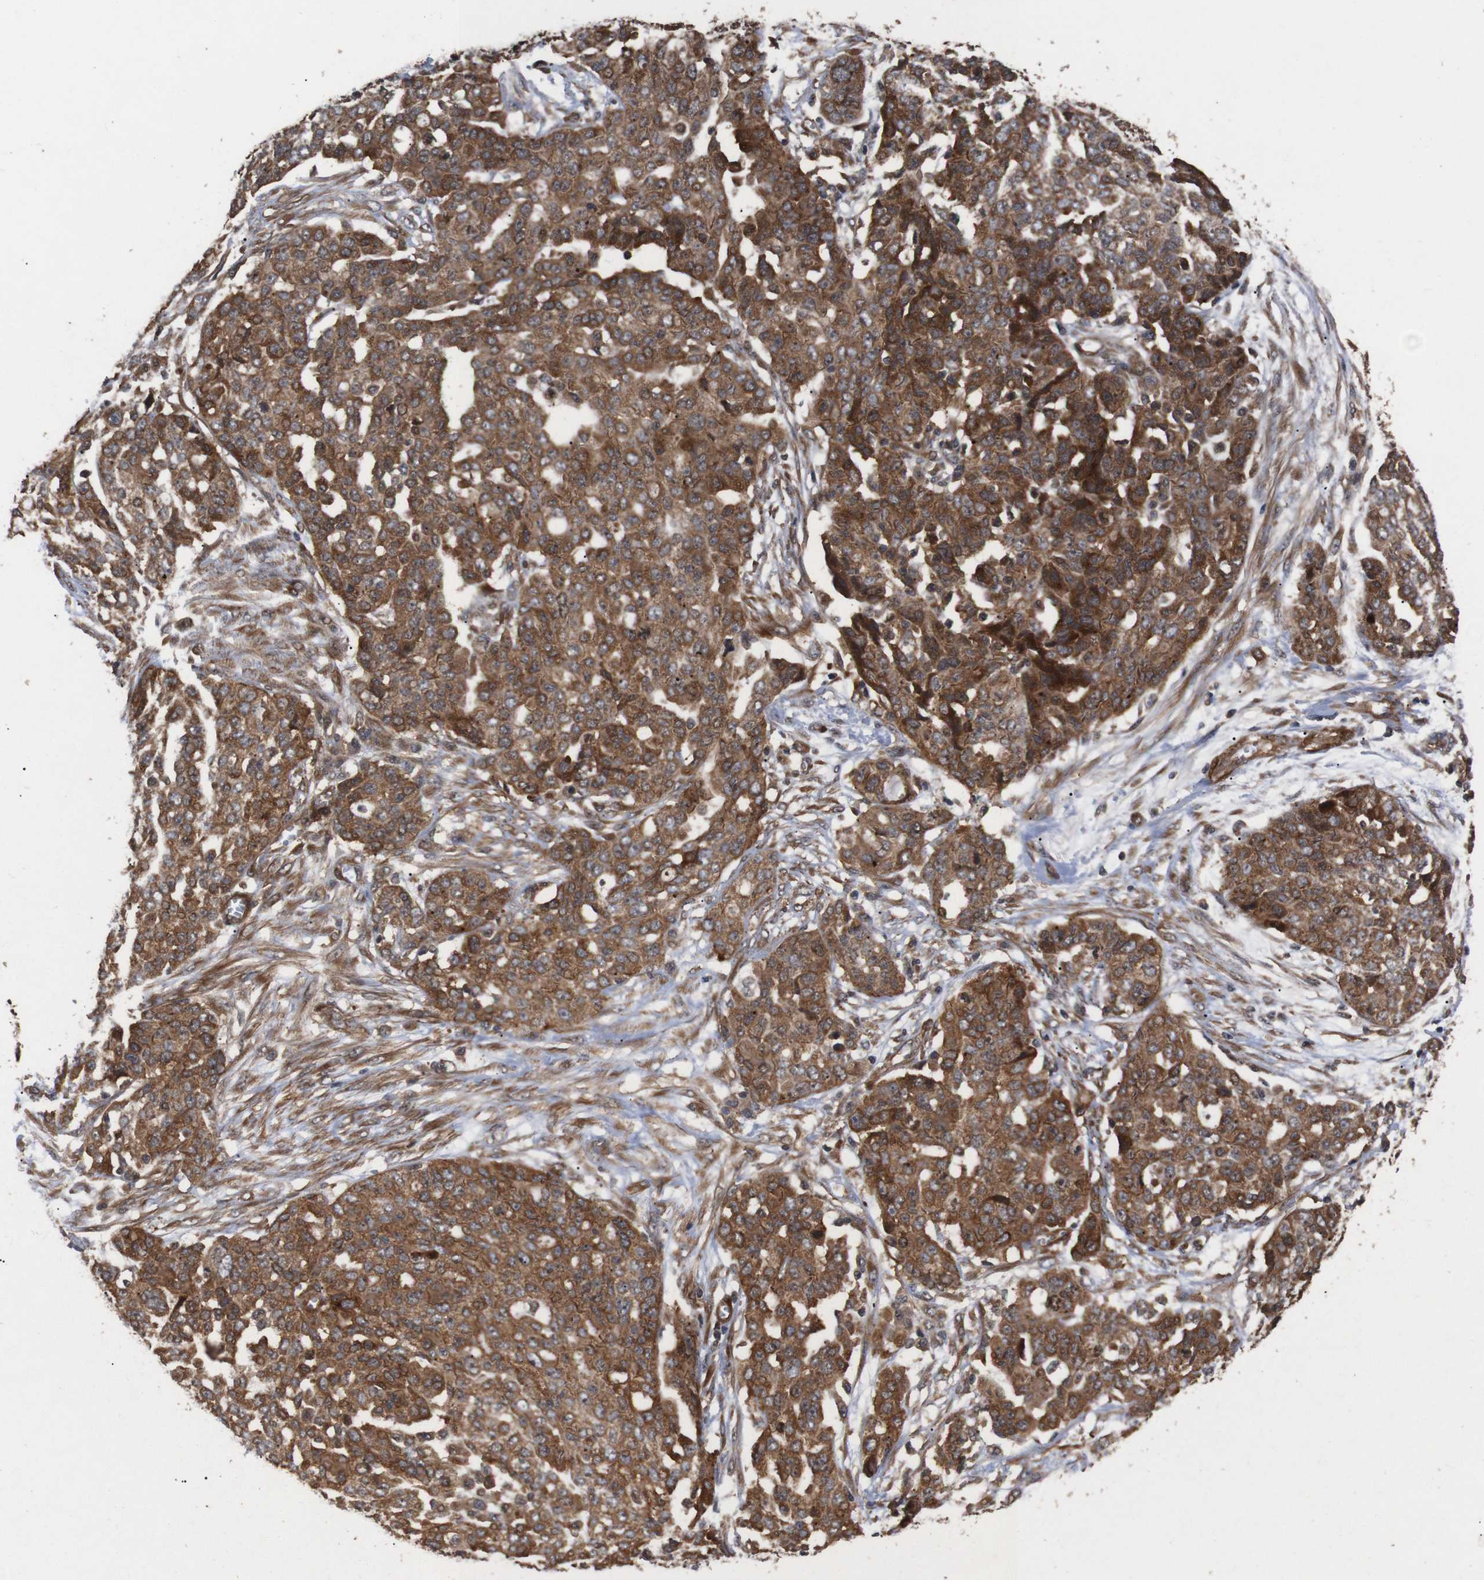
{"staining": {"intensity": "moderate", "quantity": ">75%", "location": "cytoplasmic/membranous"}, "tissue": "ovarian cancer", "cell_type": "Tumor cells", "image_type": "cancer", "snomed": [{"axis": "morphology", "description": "Cystadenocarcinoma, serous, NOS"}, {"axis": "topography", "description": "Soft tissue"}, {"axis": "topography", "description": "Ovary"}], "caption": "Serous cystadenocarcinoma (ovarian) stained for a protein (brown) demonstrates moderate cytoplasmic/membranous positive positivity in about >75% of tumor cells.", "gene": "PAWR", "patient": {"sex": "female", "age": 57}}